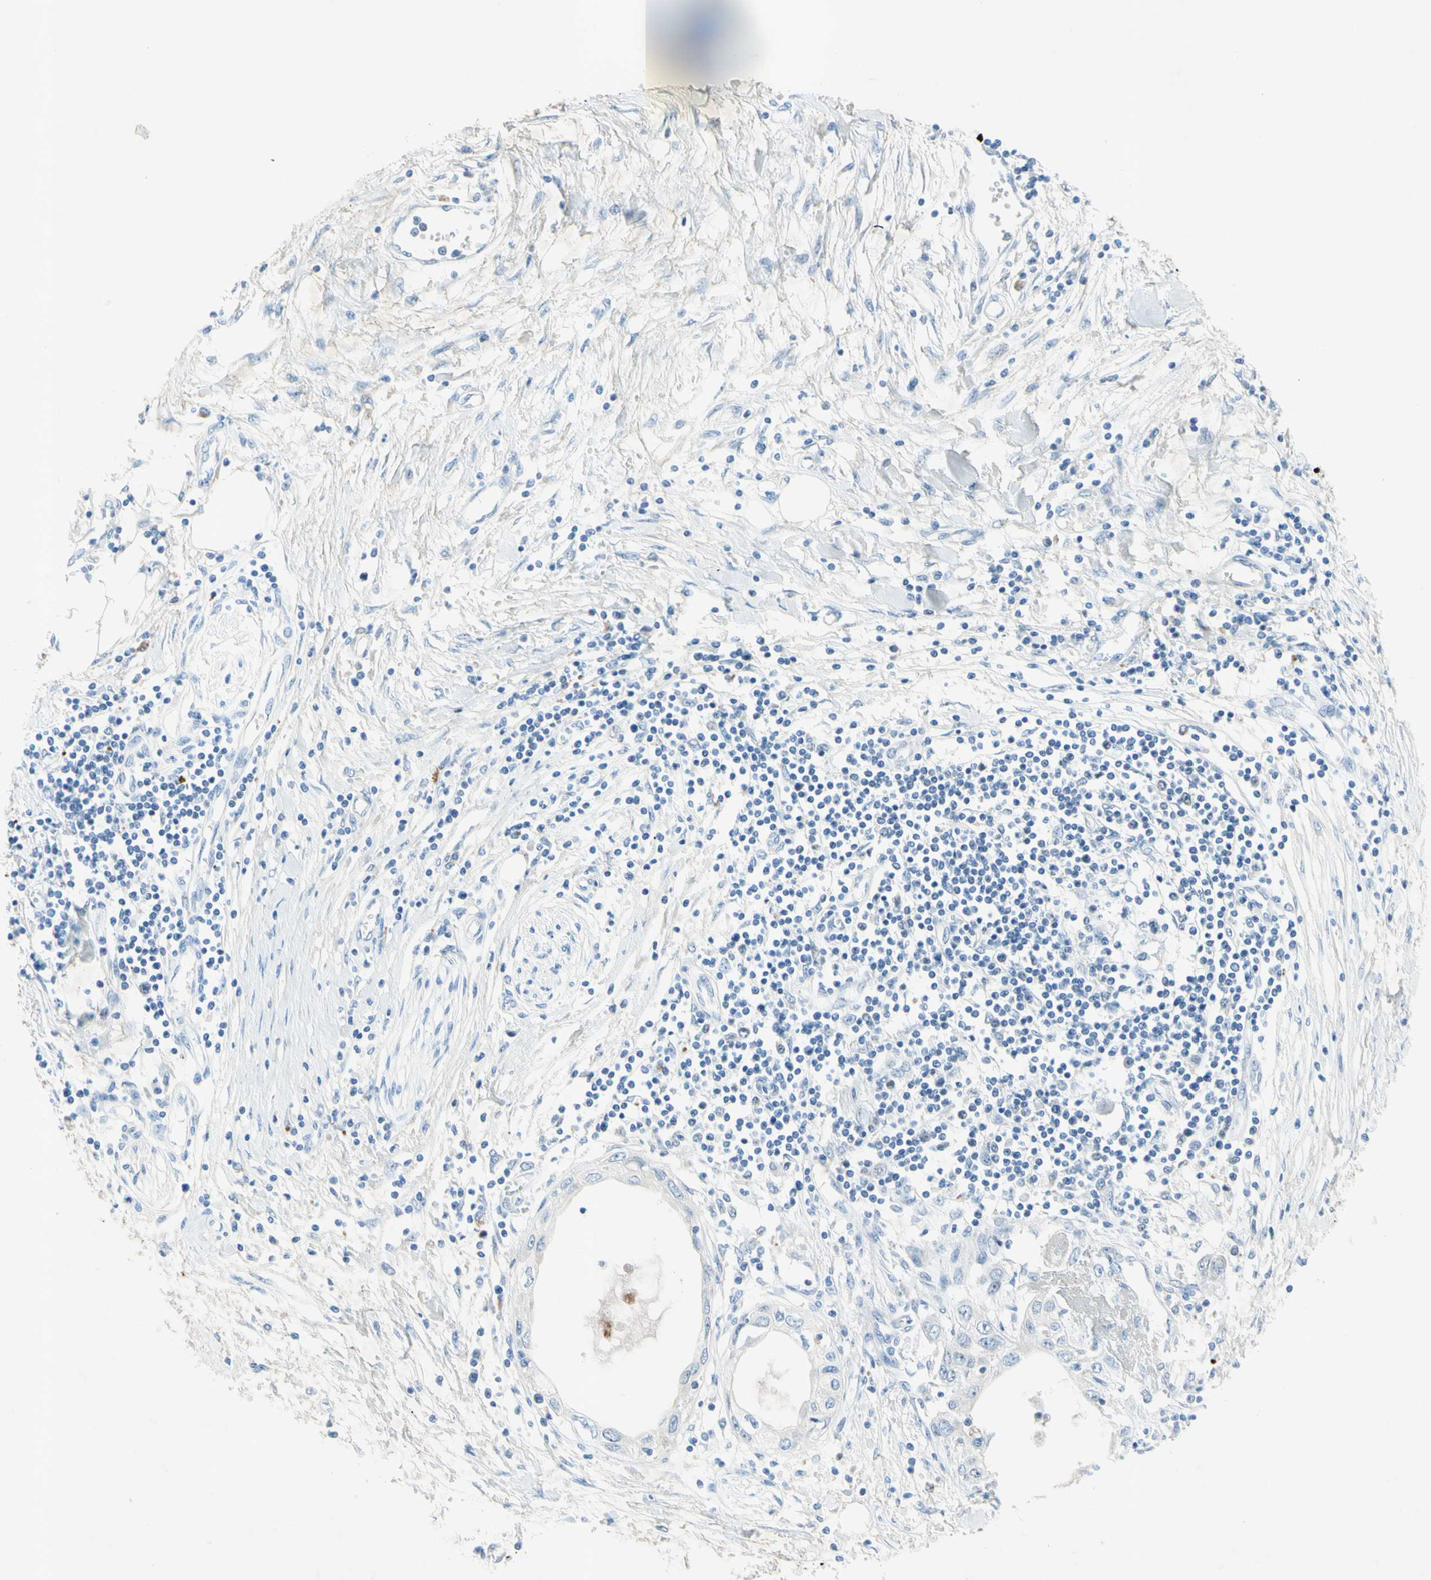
{"staining": {"intensity": "negative", "quantity": "none", "location": "none"}, "tissue": "pancreatic cancer", "cell_type": "Tumor cells", "image_type": "cancer", "snomed": [{"axis": "morphology", "description": "Adenocarcinoma, NOS"}, {"axis": "topography", "description": "Pancreas"}], "caption": "Adenocarcinoma (pancreatic) was stained to show a protein in brown. There is no significant positivity in tumor cells.", "gene": "MFF", "patient": {"sex": "female", "age": 70}}